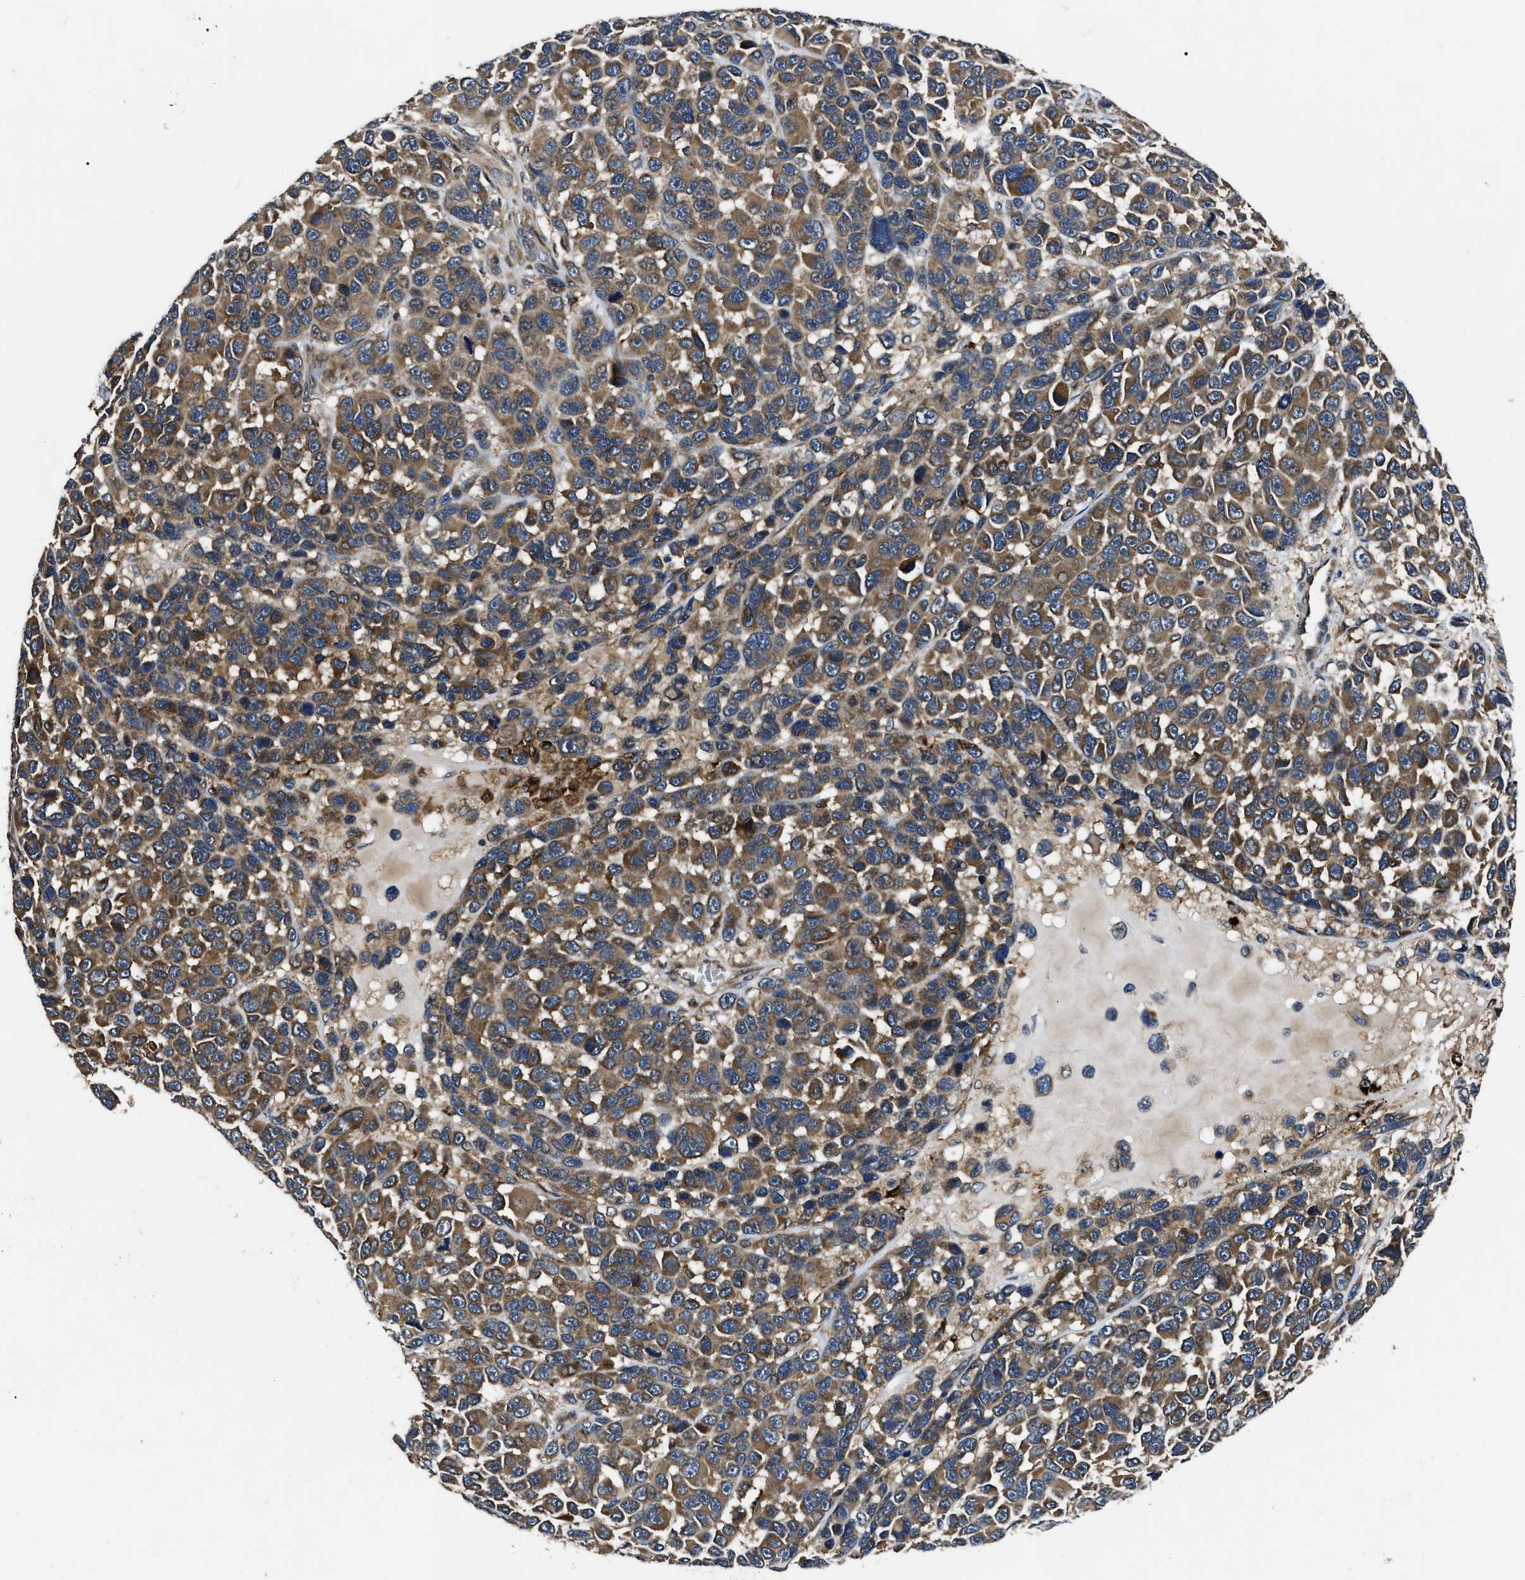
{"staining": {"intensity": "moderate", "quantity": ">75%", "location": "cytoplasmic/membranous"}, "tissue": "melanoma", "cell_type": "Tumor cells", "image_type": "cancer", "snomed": [{"axis": "morphology", "description": "Malignant melanoma, NOS"}, {"axis": "topography", "description": "Skin"}], "caption": "Protein expression analysis of melanoma demonstrates moderate cytoplasmic/membranous staining in about >75% of tumor cells. (Stains: DAB (3,3'-diaminobenzidine) in brown, nuclei in blue, Microscopy: brightfield microscopy at high magnification).", "gene": "PPWD1", "patient": {"sex": "male", "age": 53}}